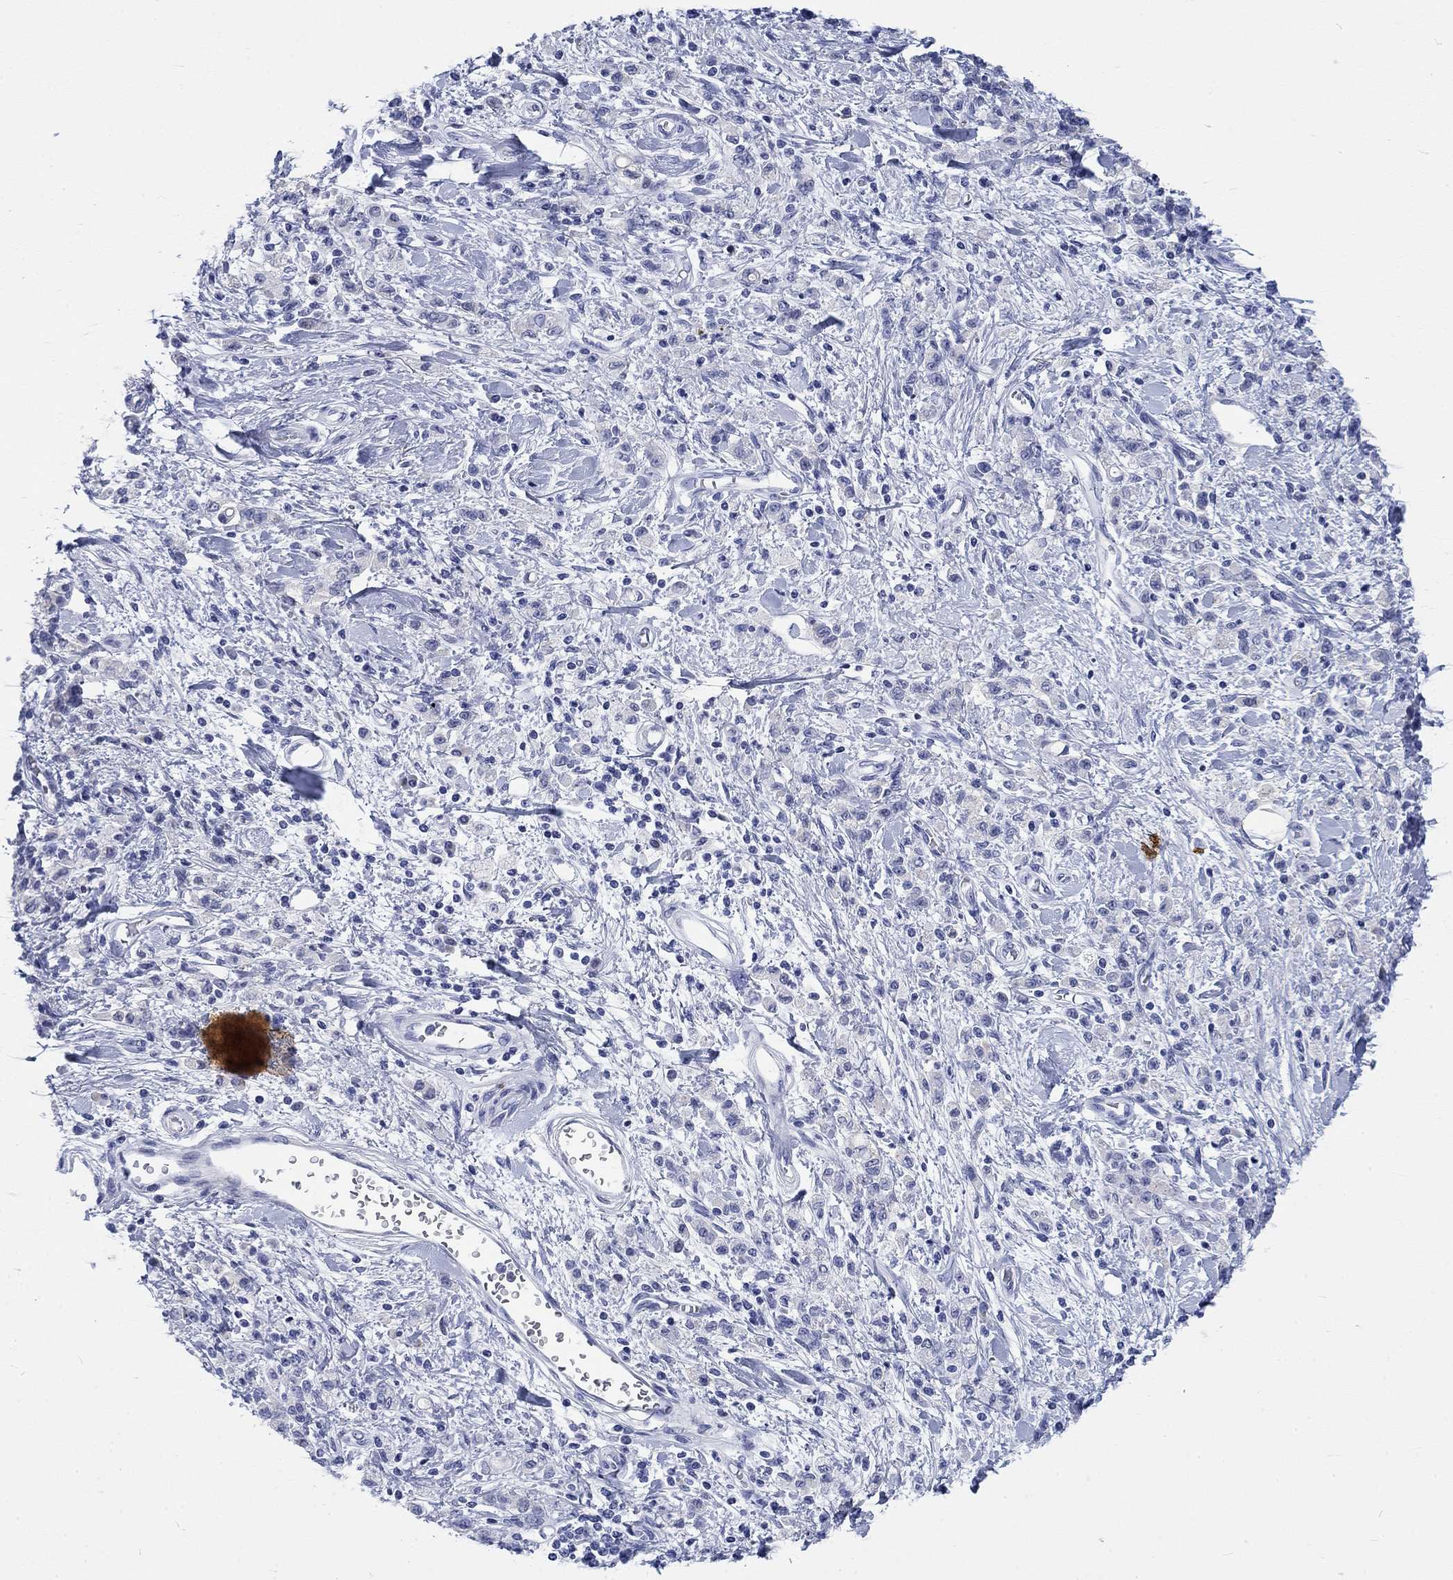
{"staining": {"intensity": "negative", "quantity": "none", "location": "none"}, "tissue": "stomach cancer", "cell_type": "Tumor cells", "image_type": "cancer", "snomed": [{"axis": "morphology", "description": "Adenocarcinoma, NOS"}, {"axis": "topography", "description": "Stomach"}], "caption": "A photomicrograph of human adenocarcinoma (stomach) is negative for staining in tumor cells. The staining is performed using DAB brown chromogen with nuclei counter-stained in using hematoxylin.", "gene": "KRT76", "patient": {"sex": "male", "age": 77}}